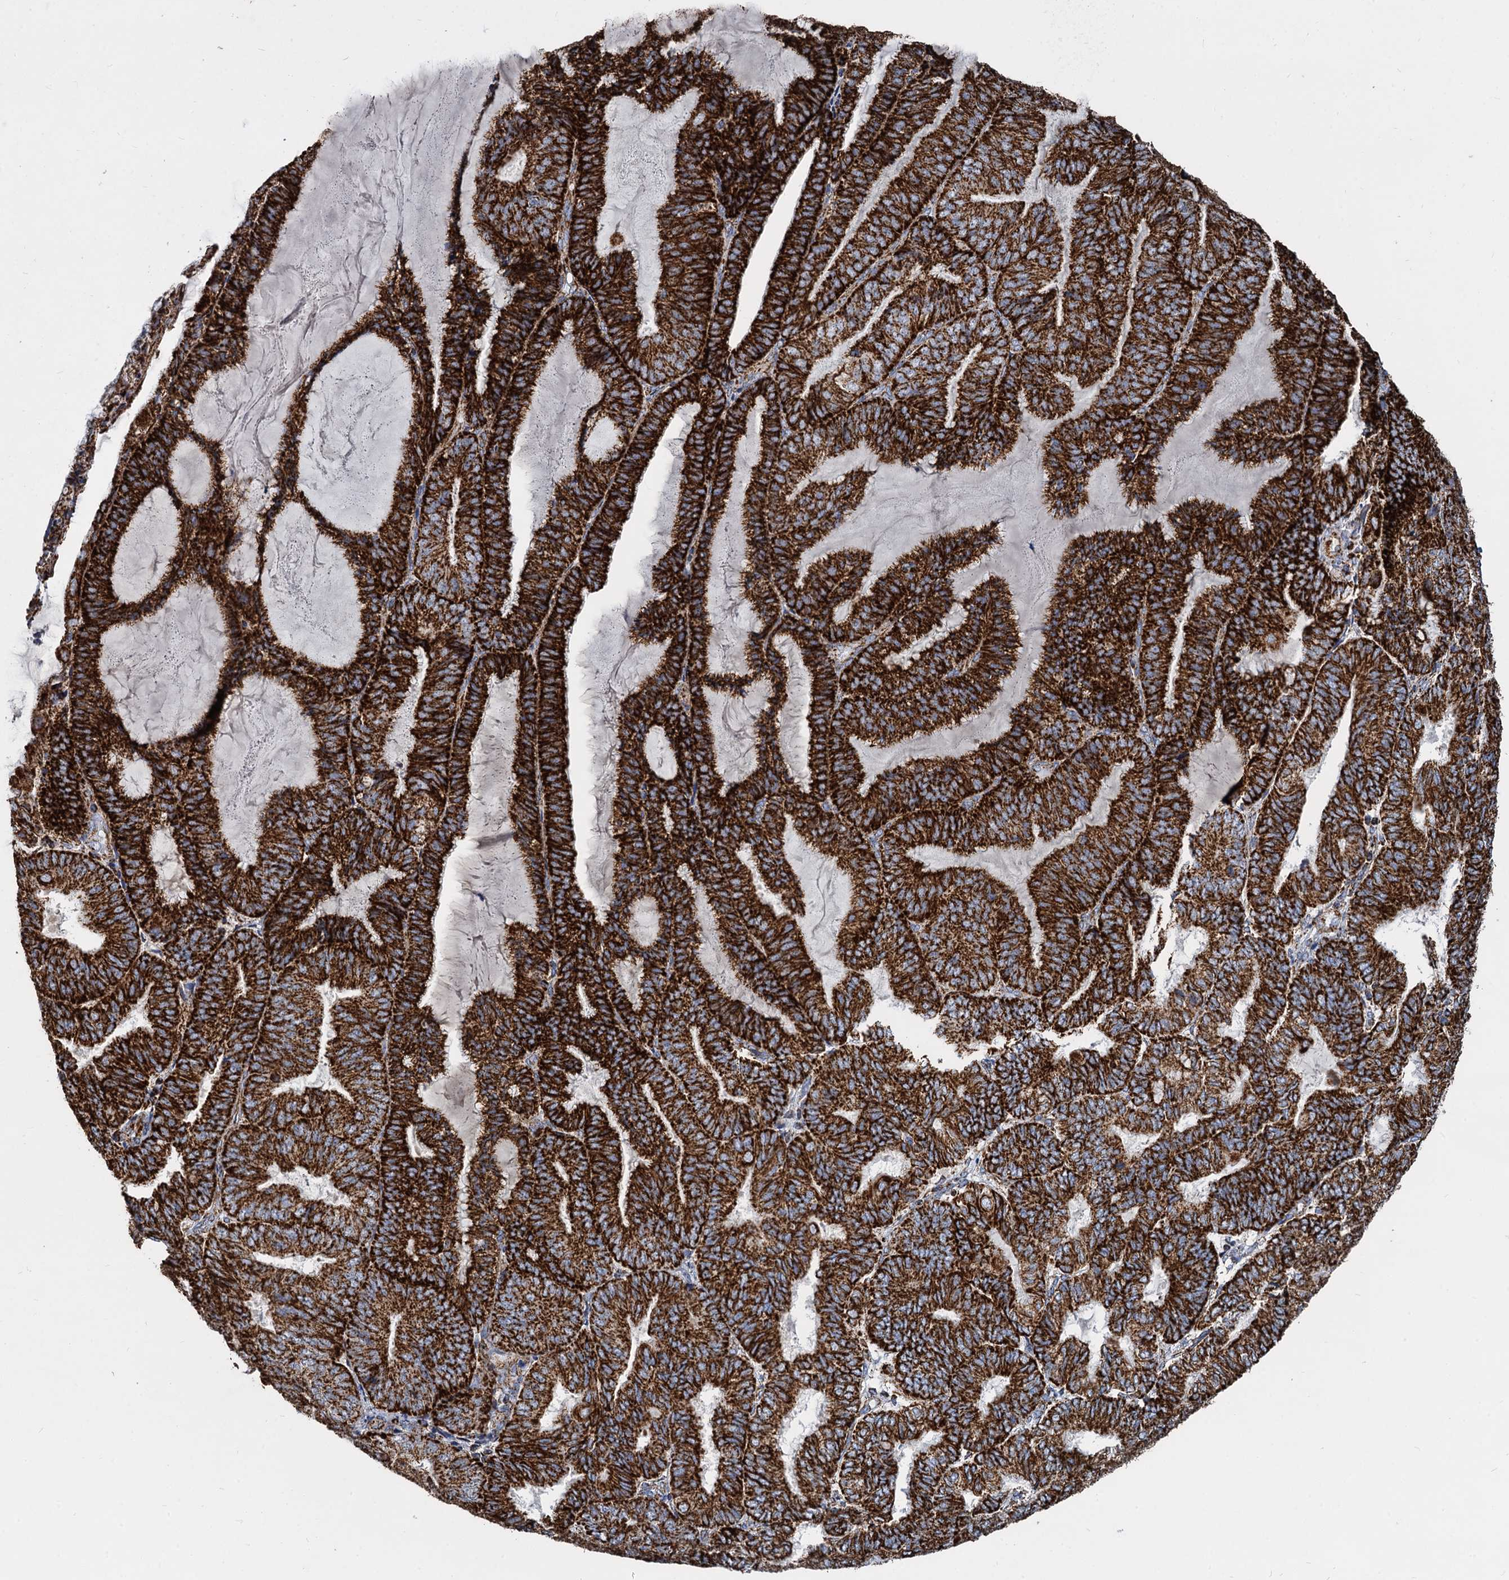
{"staining": {"intensity": "strong", "quantity": ">75%", "location": "cytoplasmic/membranous"}, "tissue": "endometrial cancer", "cell_type": "Tumor cells", "image_type": "cancer", "snomed": [{"axis": "morphology", "description": "Adenocarcinoma, NOS"}, {"axis": "topography", "description": "Endometrium"}], "caption": "This photomicrograph demonstrates endometrial adenocarcinoma stained with immunohistochemistry (IHC) to label a protein in brown. The cytoplasmic/membranous of tumor cells show strong positivity for the protein. Nuclei are counter-stained blue.", "gene": "TIMM10", "patient": {"sex": "female", "age": 81}}